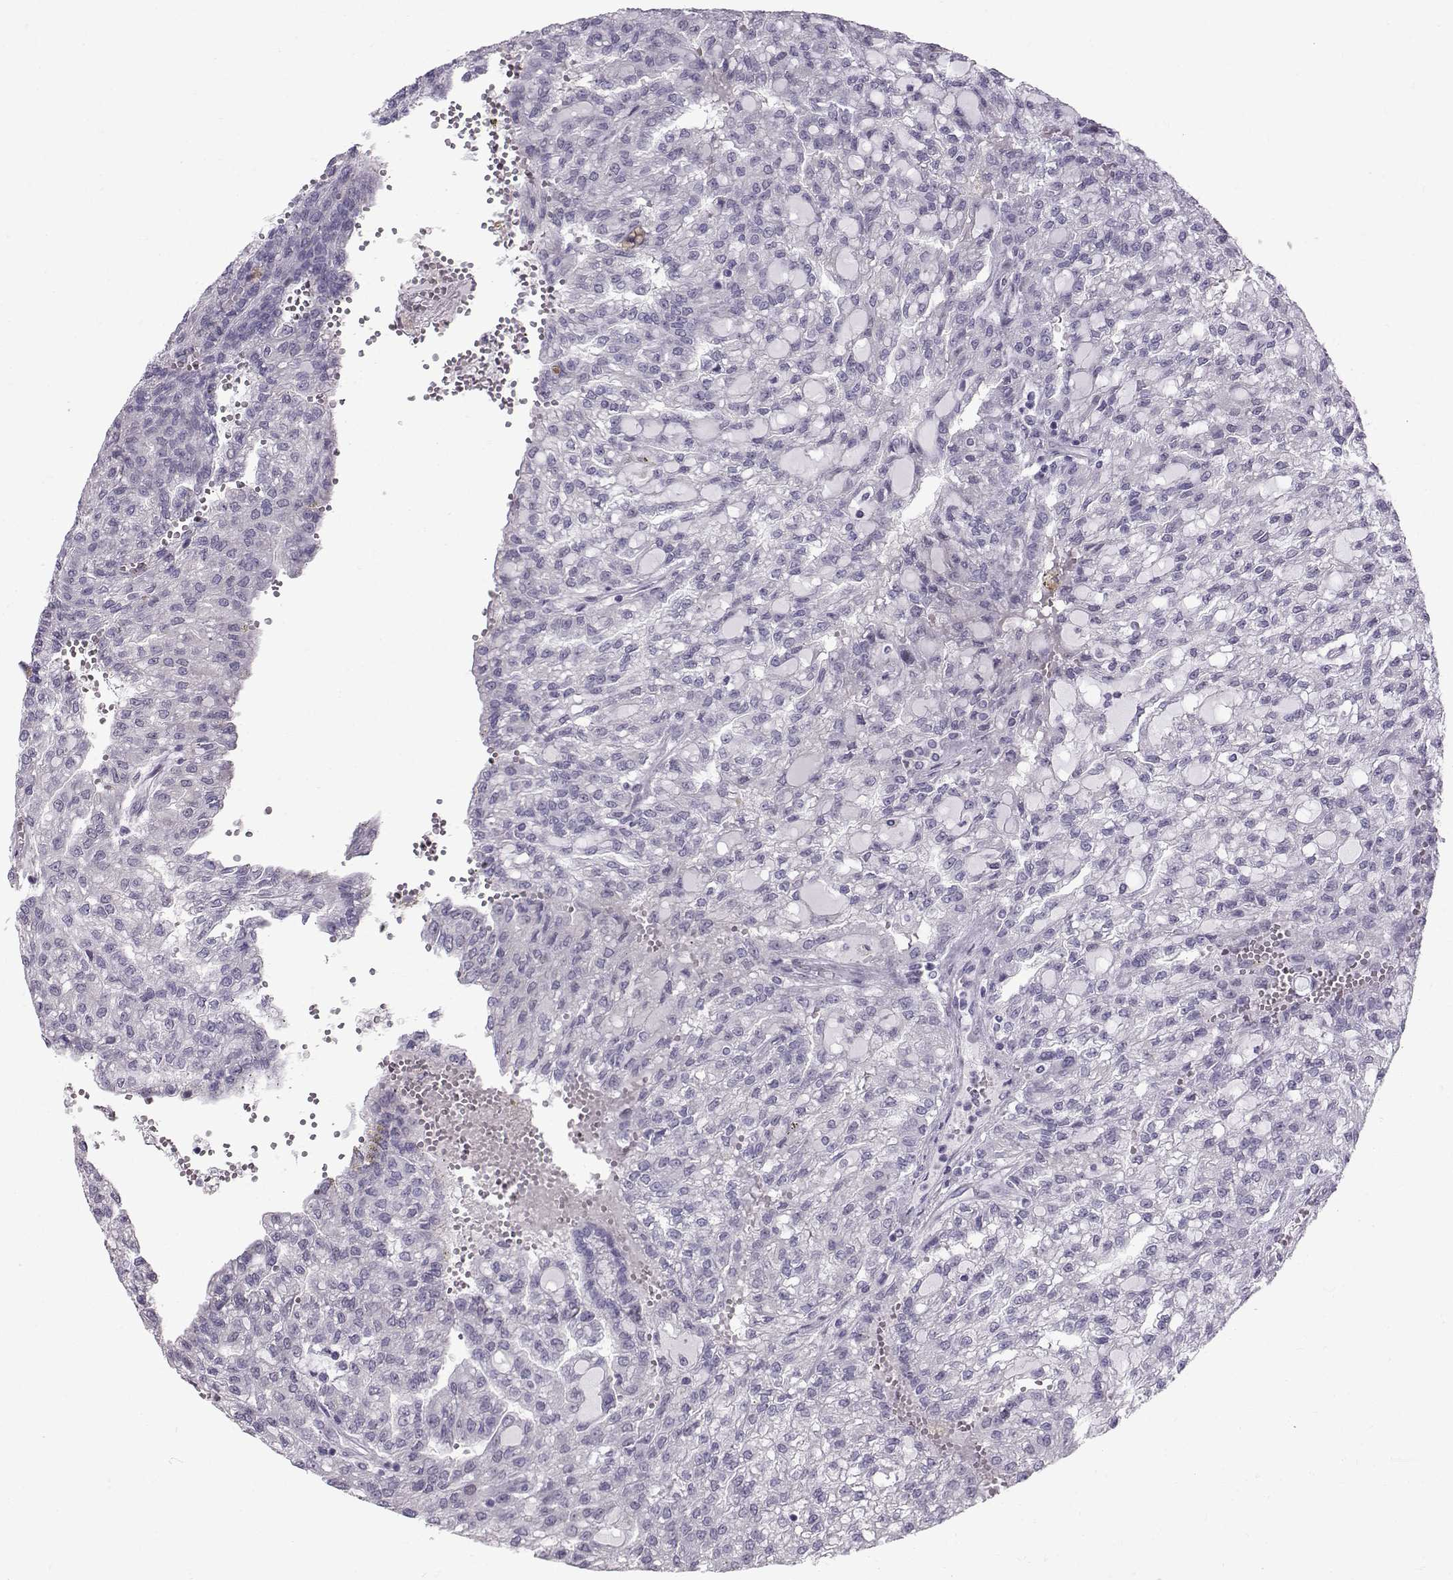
{"staining": {"intensity": "negative", "quantity": "none", "location": "none"}, "tissue": "renal cancer", "cell_type": "Tumor cells", "image_type": "cancer", "snomed": [{"axis": "morphology", "description": "Adenocarcinoma, NOS"}, {"axis": "topography", "description": "Kidney"}], "caption": "Histopathology image shows no significant protein positivity in tumor cells of renal cancer (adenocarcinoma).", "gene": "DMRT3", "patient": {"sex": "male", "age": 63}}